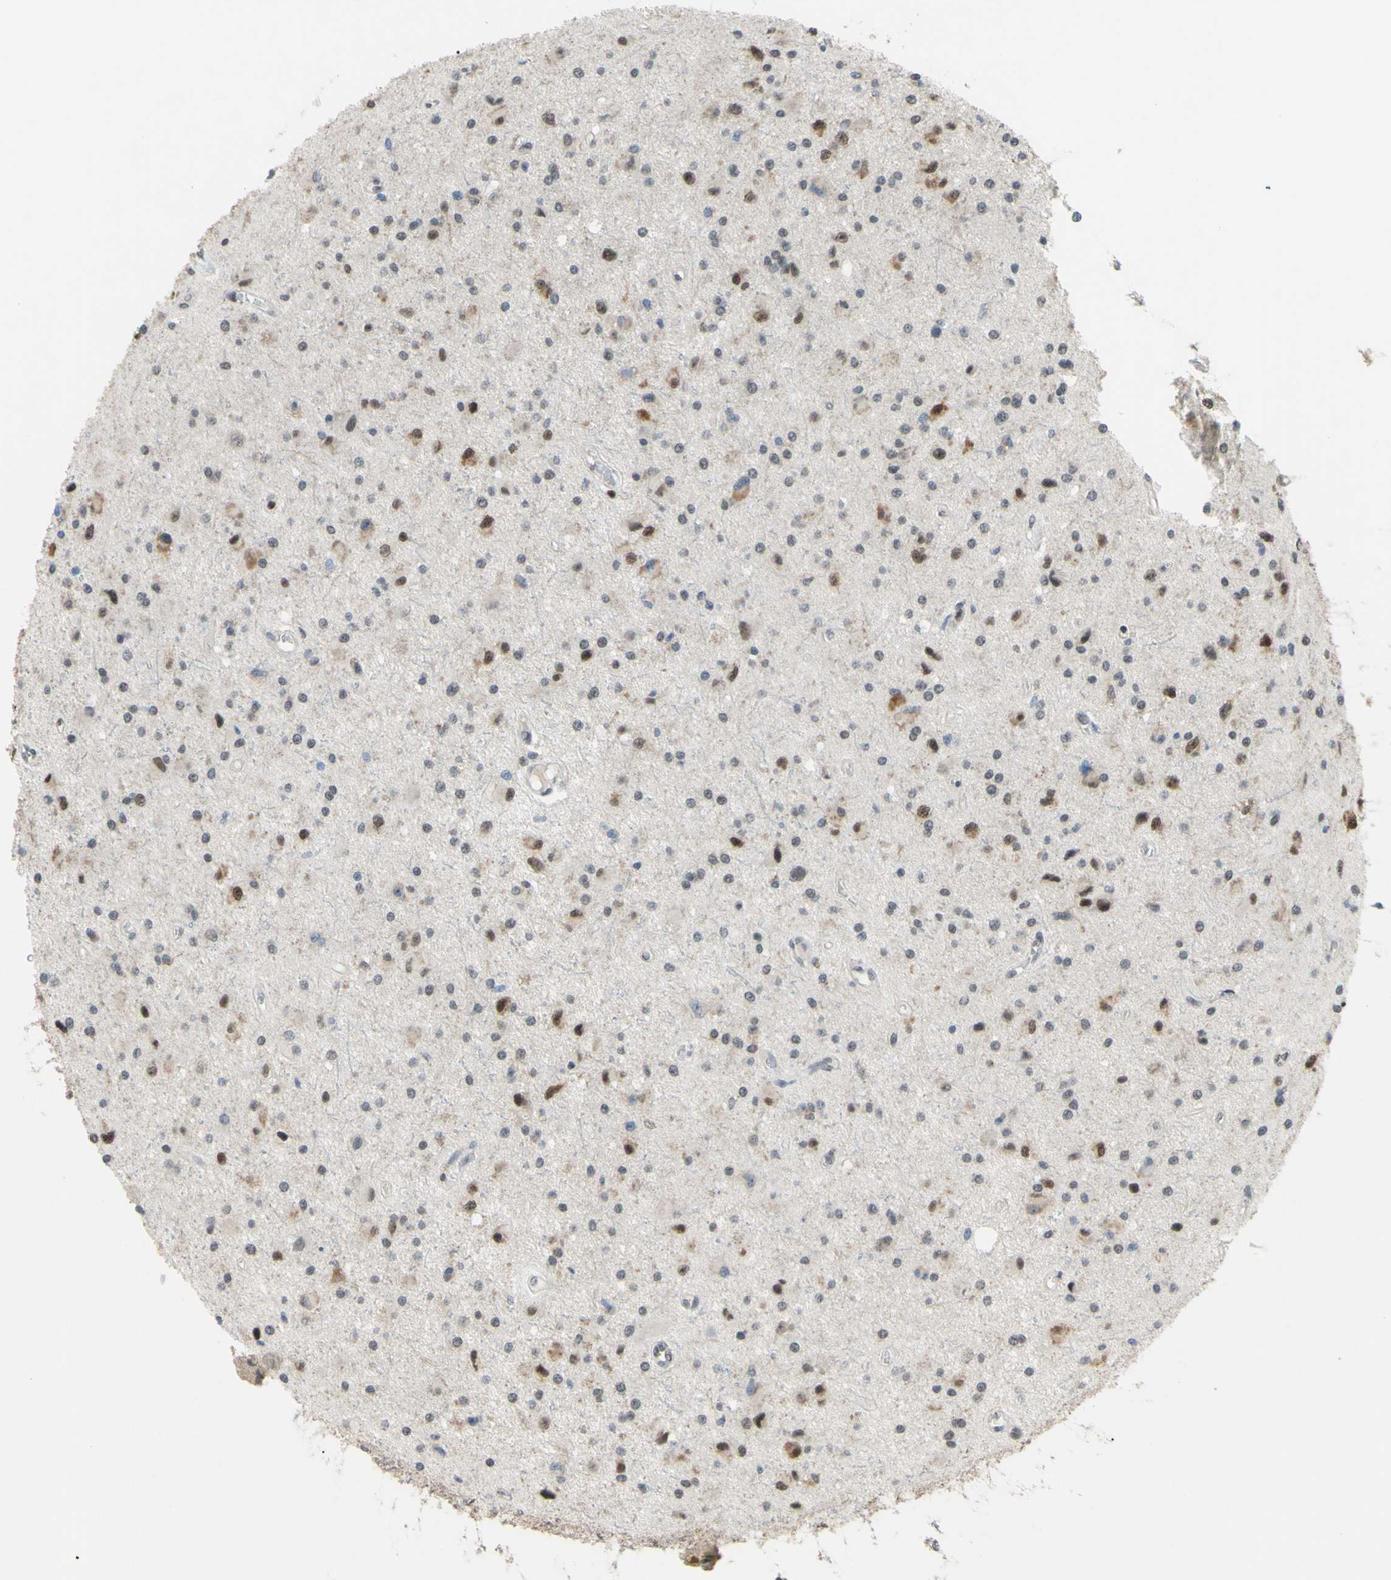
{"staining": {"intensity": "moderate", "quantity": "25%-75%", "location": "cytoplasmic/membranous,nuclear"}, "tissue": "glioma", "cell_type": "Tumor cells", "image_type": "cancer", "snomed": [{"axis": "morphology", "description": "Glioma, malignant, Low grade"}, {"axis": "topography", "description": "Brain"}], "caption": "High-power microscopy captured an immunohistochemistry image of low-grade glioma (malignant), revealing moderate cytoplasmic/membranous and nuclear expression in approximately 25%-75% of tumor cells.", "gene": "SP4", "patient": {"sex": "male", "age": 58}}